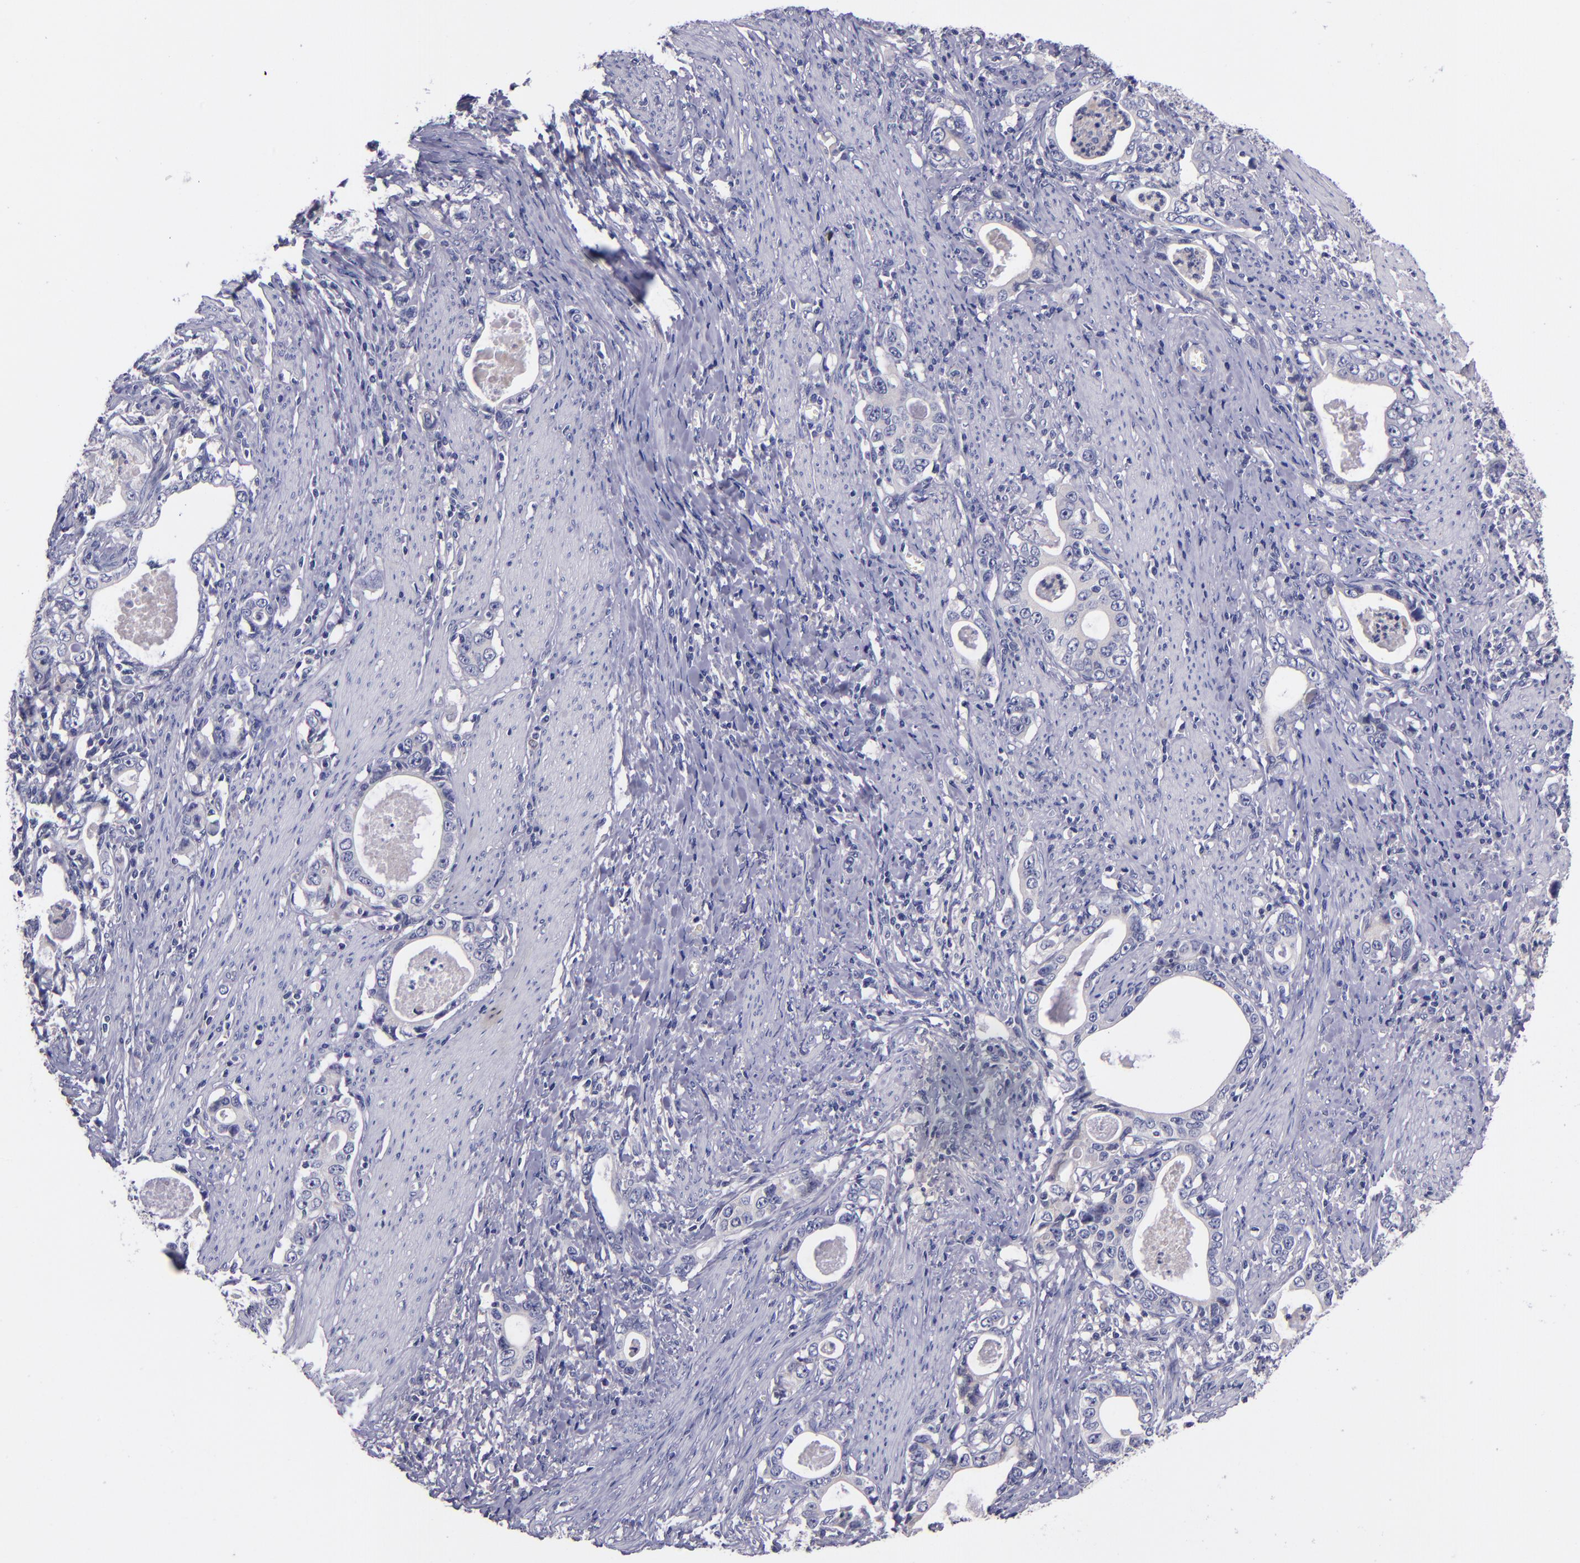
{"staining": {"intensity": "negative", "quantity": "none", "location": "none"}, "tissue": "stomach cancer", "cell_type": "Tumor cells", "image_type": "cancer", "snomed": [{"axis": "morphology", "description": "Adenocarcinoma, NOS"}, {"axis": "topography", "description": "Stomach, lower"}], "caption": "This histopathology image is of stomach cancer stained with immunohistochemistry to label a protein in brown with the nuclei are counter-stained blue. There is no positivity in tumor cells.", "gene": "RBP4", "patient": {"sex": "female", "age": 72}}